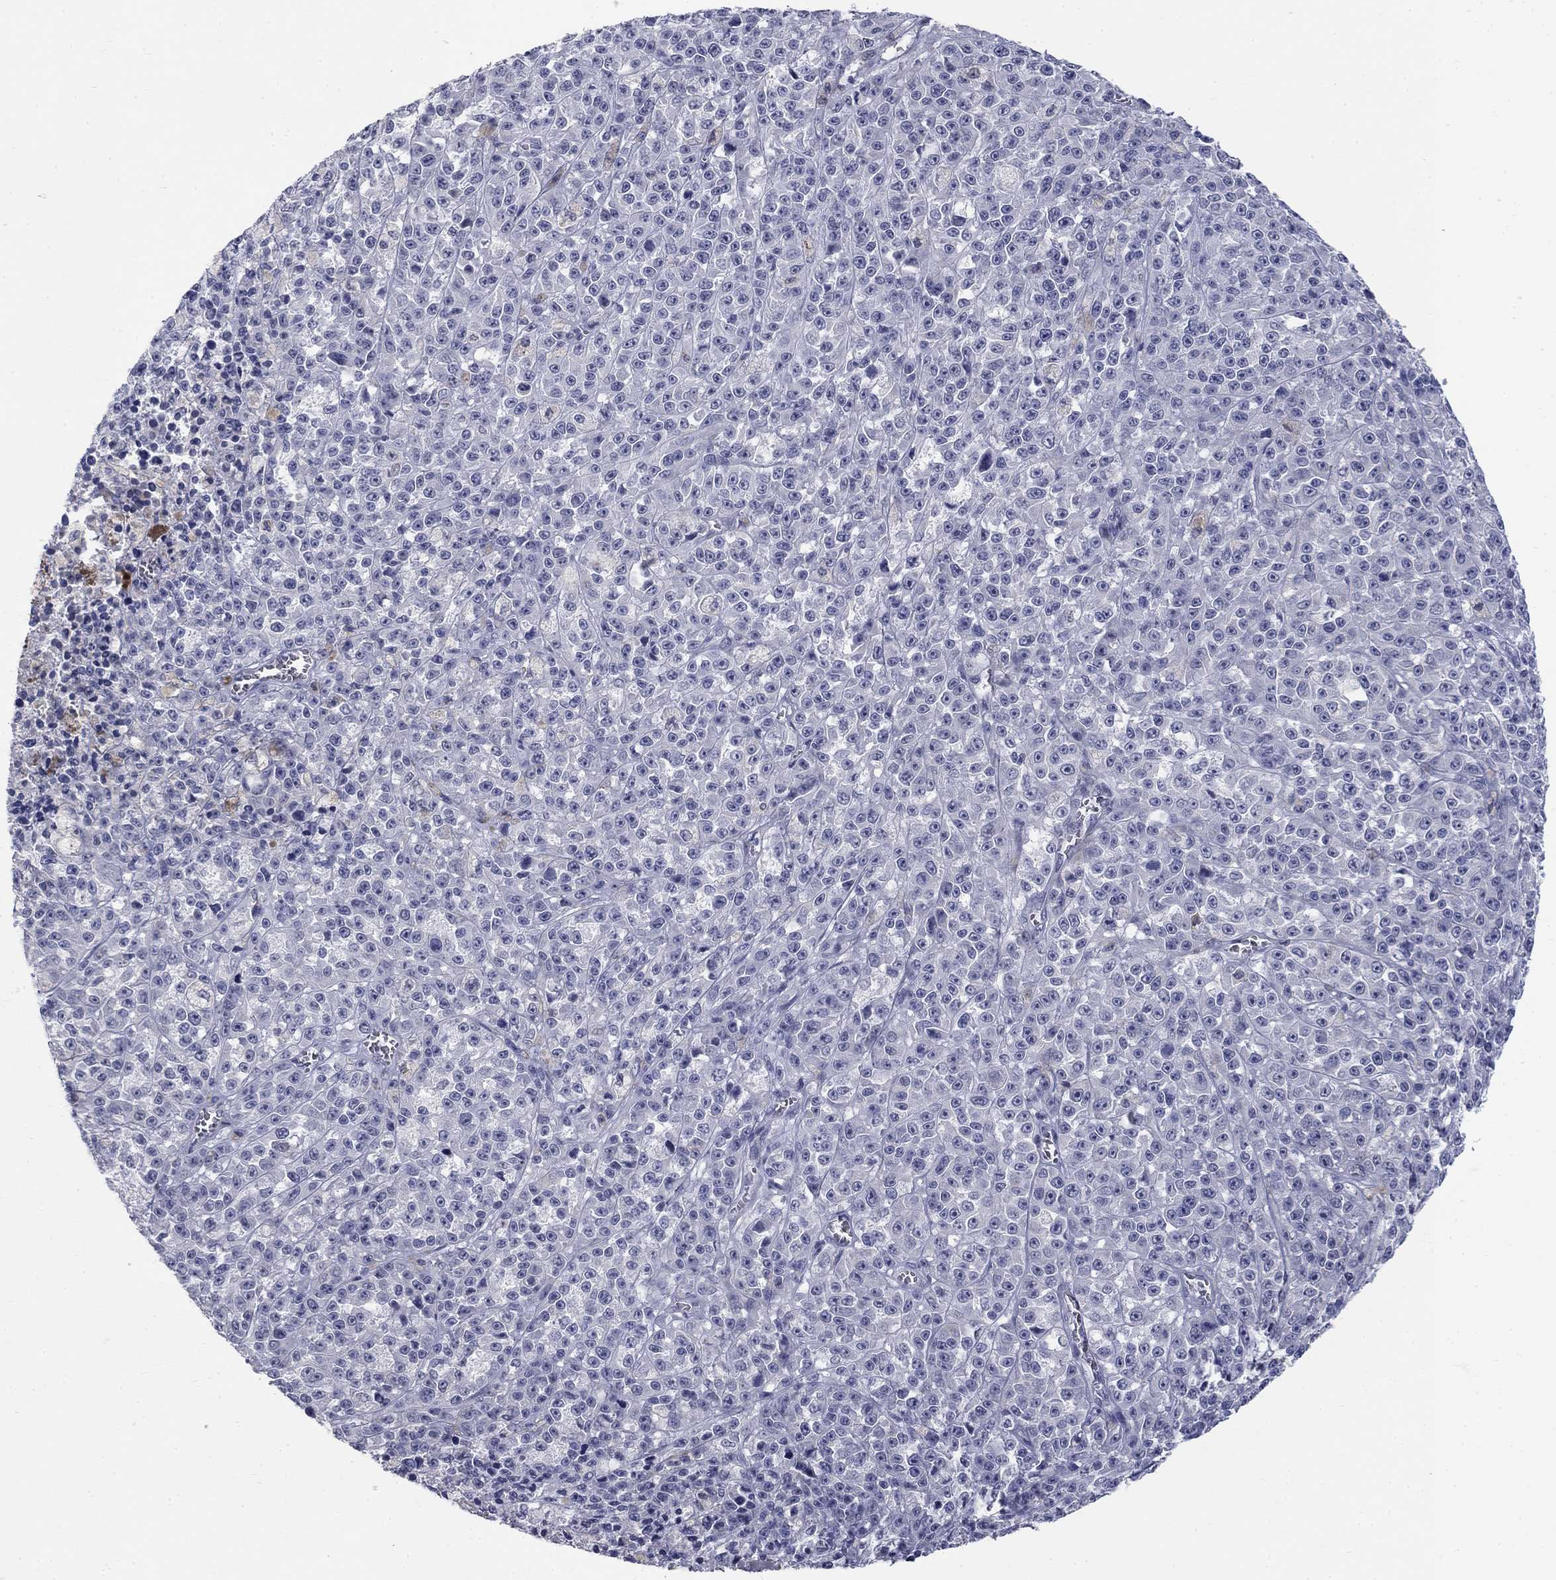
{"staining": {"intensity": "negative", "quantity": "none", "location": "none"}, "tissue": "melanoma", "cell_type": "Tumor cells", "image_type": "cancer", "snomed": [{"axis": "morphology", "description": "Malignant melanoma, NOS"}, {"axis": "topography", "description": "Skin"}], "caption": "Melanoma was stained to show a protein in brown. There is no significant positivity in tumor cells.", "gene": "ELAVL4", "patient": {"sex": "female", "age": 58}}